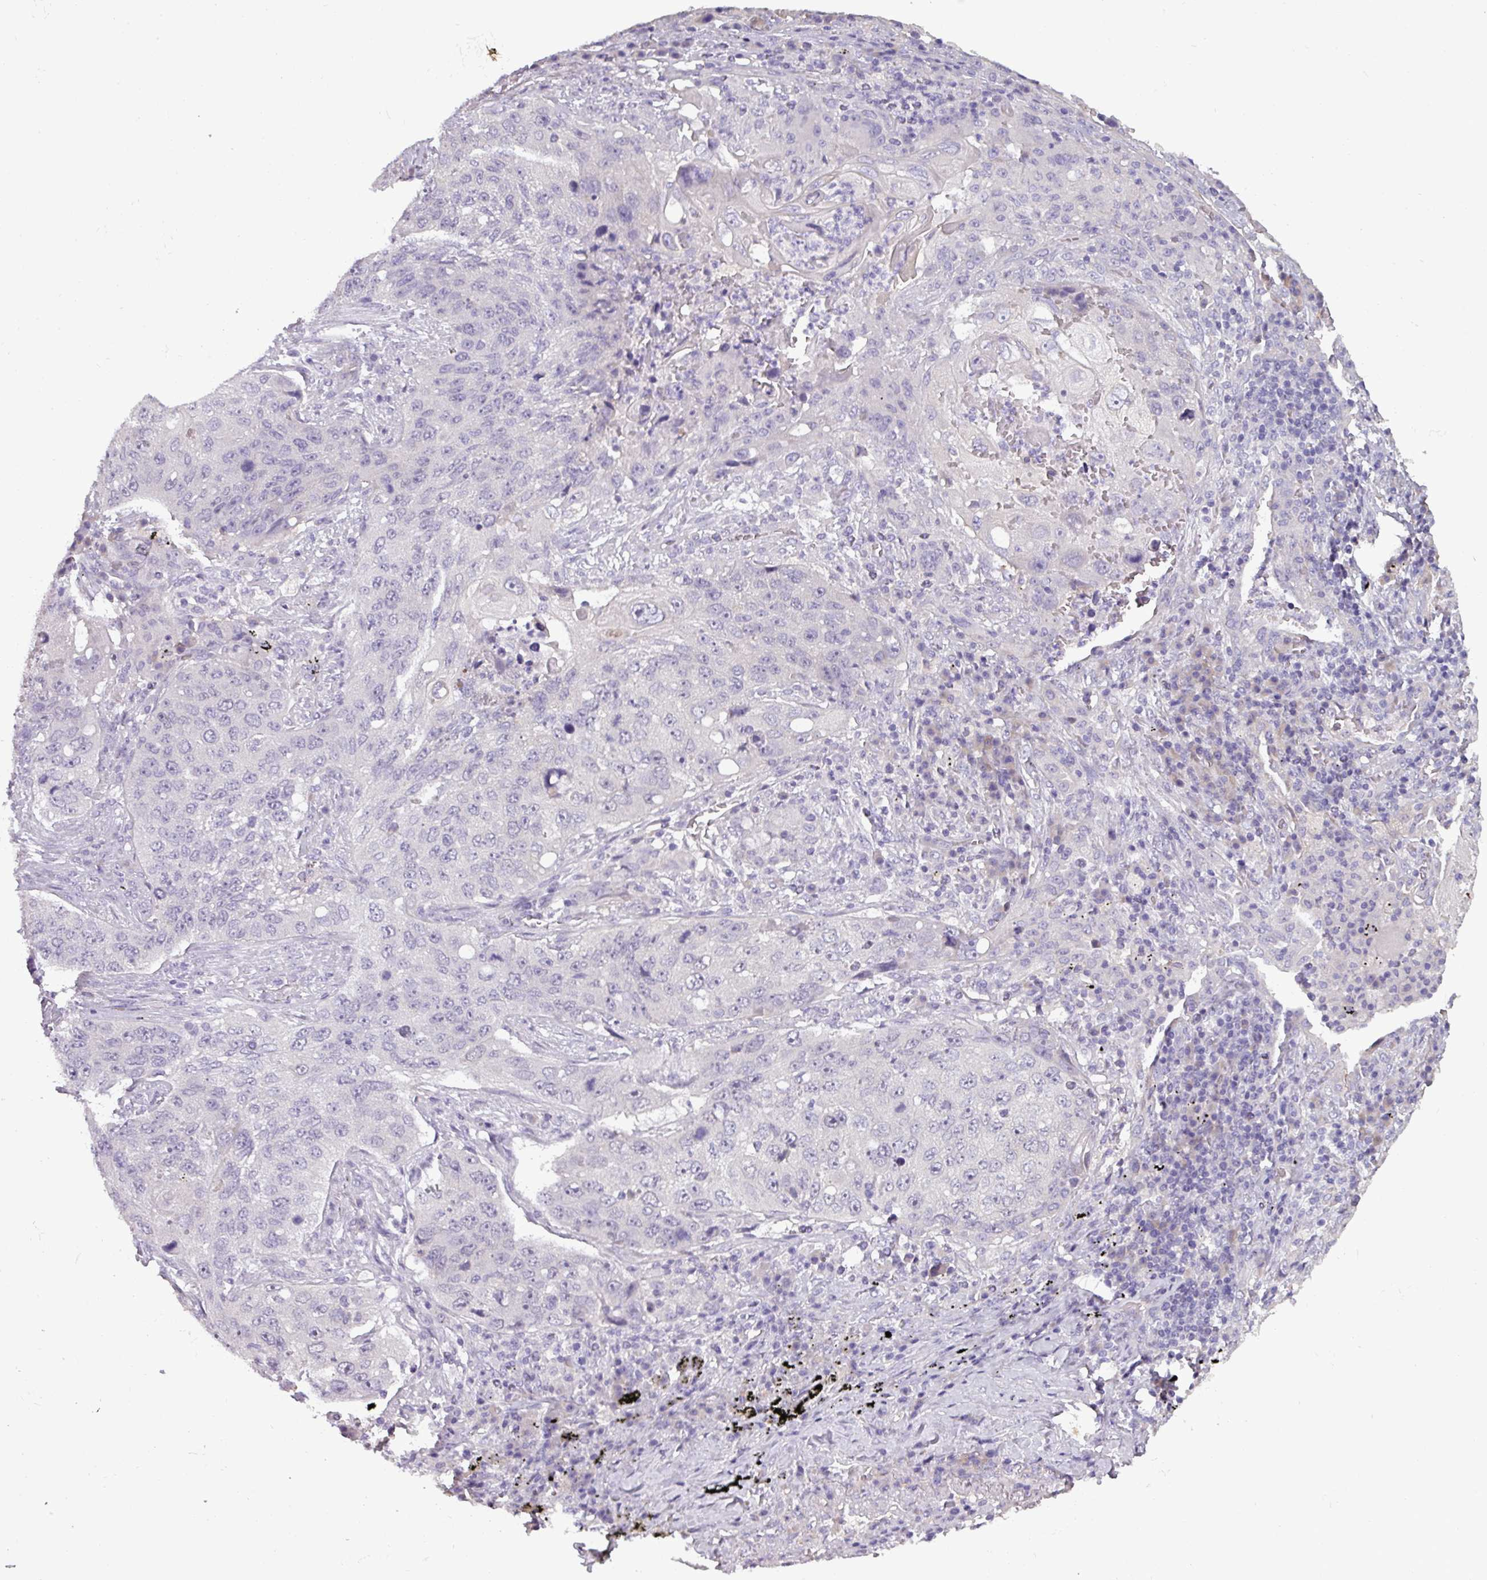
{"staining": {"intensity": "negative", "quantity": "none", "location": "none"}, "tissue": "lung cancer", "cell_type": "Tumor cells", "image_type": "cancer", "snomed": [{"axis": "morphology", "description": "Squamous cell carcinoma, NOS"}, {"axis": "topography", "description": "Lung"}], "caption": "This is an immunohistochemistry histopathology image of lung cancer. There is no staining in tumor cells.", "gene": "DNAAF9", "patient": {"sex": "female", "age": 63}}